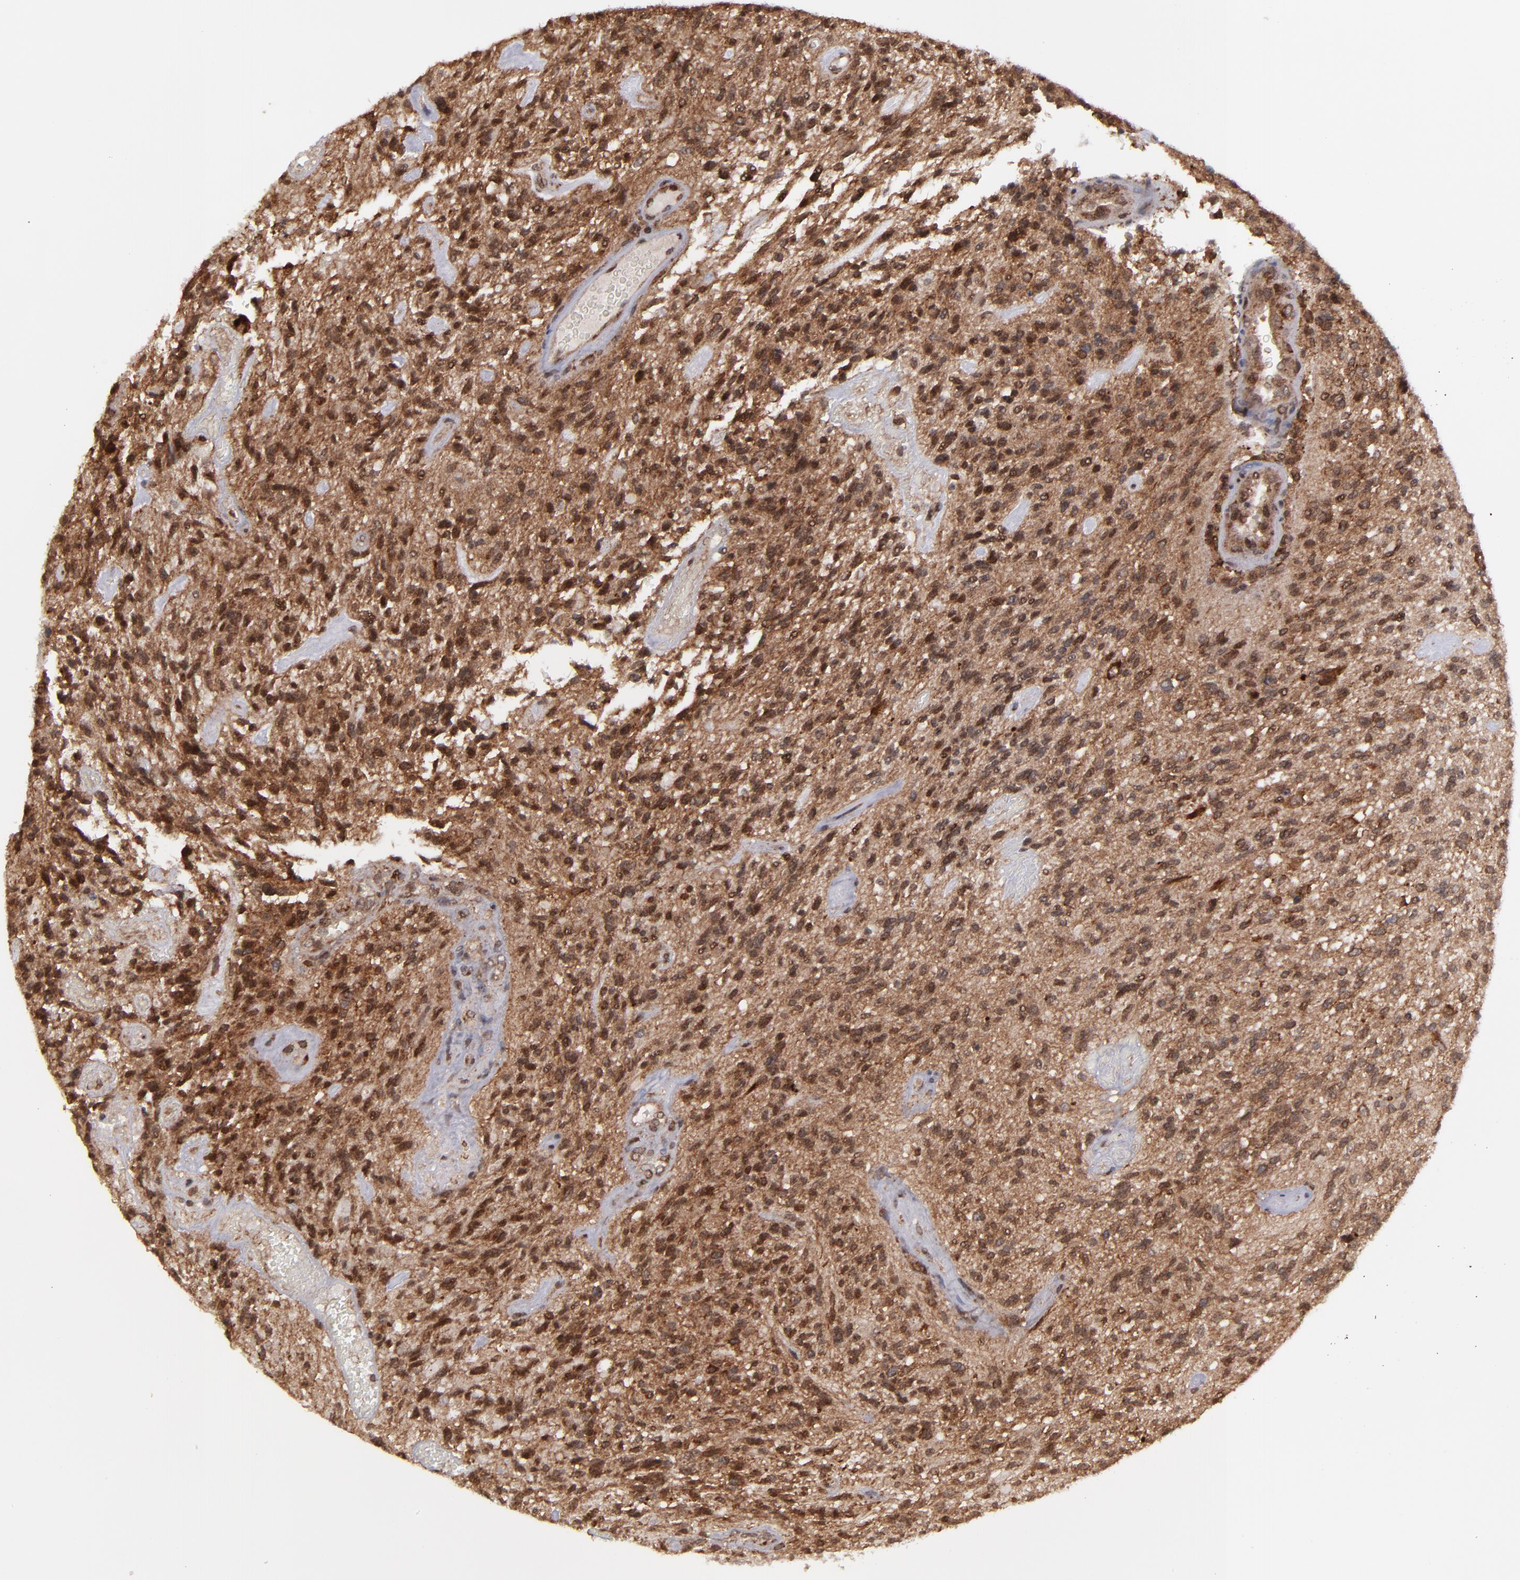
{"staining": {"intensity": "strong", "quantity": ">75%", "location": "cytoplasmic/membranous,nuclear"}, "tissue": "glioma", "cell_type": "Tumor cells", "image_type": "cancer", "snomed": [{"axis": "morphology", "description": "Normal tissue, NOS"}, {"axis": "morphology", "description": "Glioma, malignant, High grade"}, {"axis": "topography", "description": "Cerebral cortex"}], "caption": "Immunohistochemistry (DAB (3,3'-diaminobenzidine)) staining of malignant glioma (high-grade) exhibits strong cytoplasmic/membranous and nuclear protein staining in about >75% of tumor cells.", "gene": "RGS6", "patient": {"sex": "male", "age": 75}}